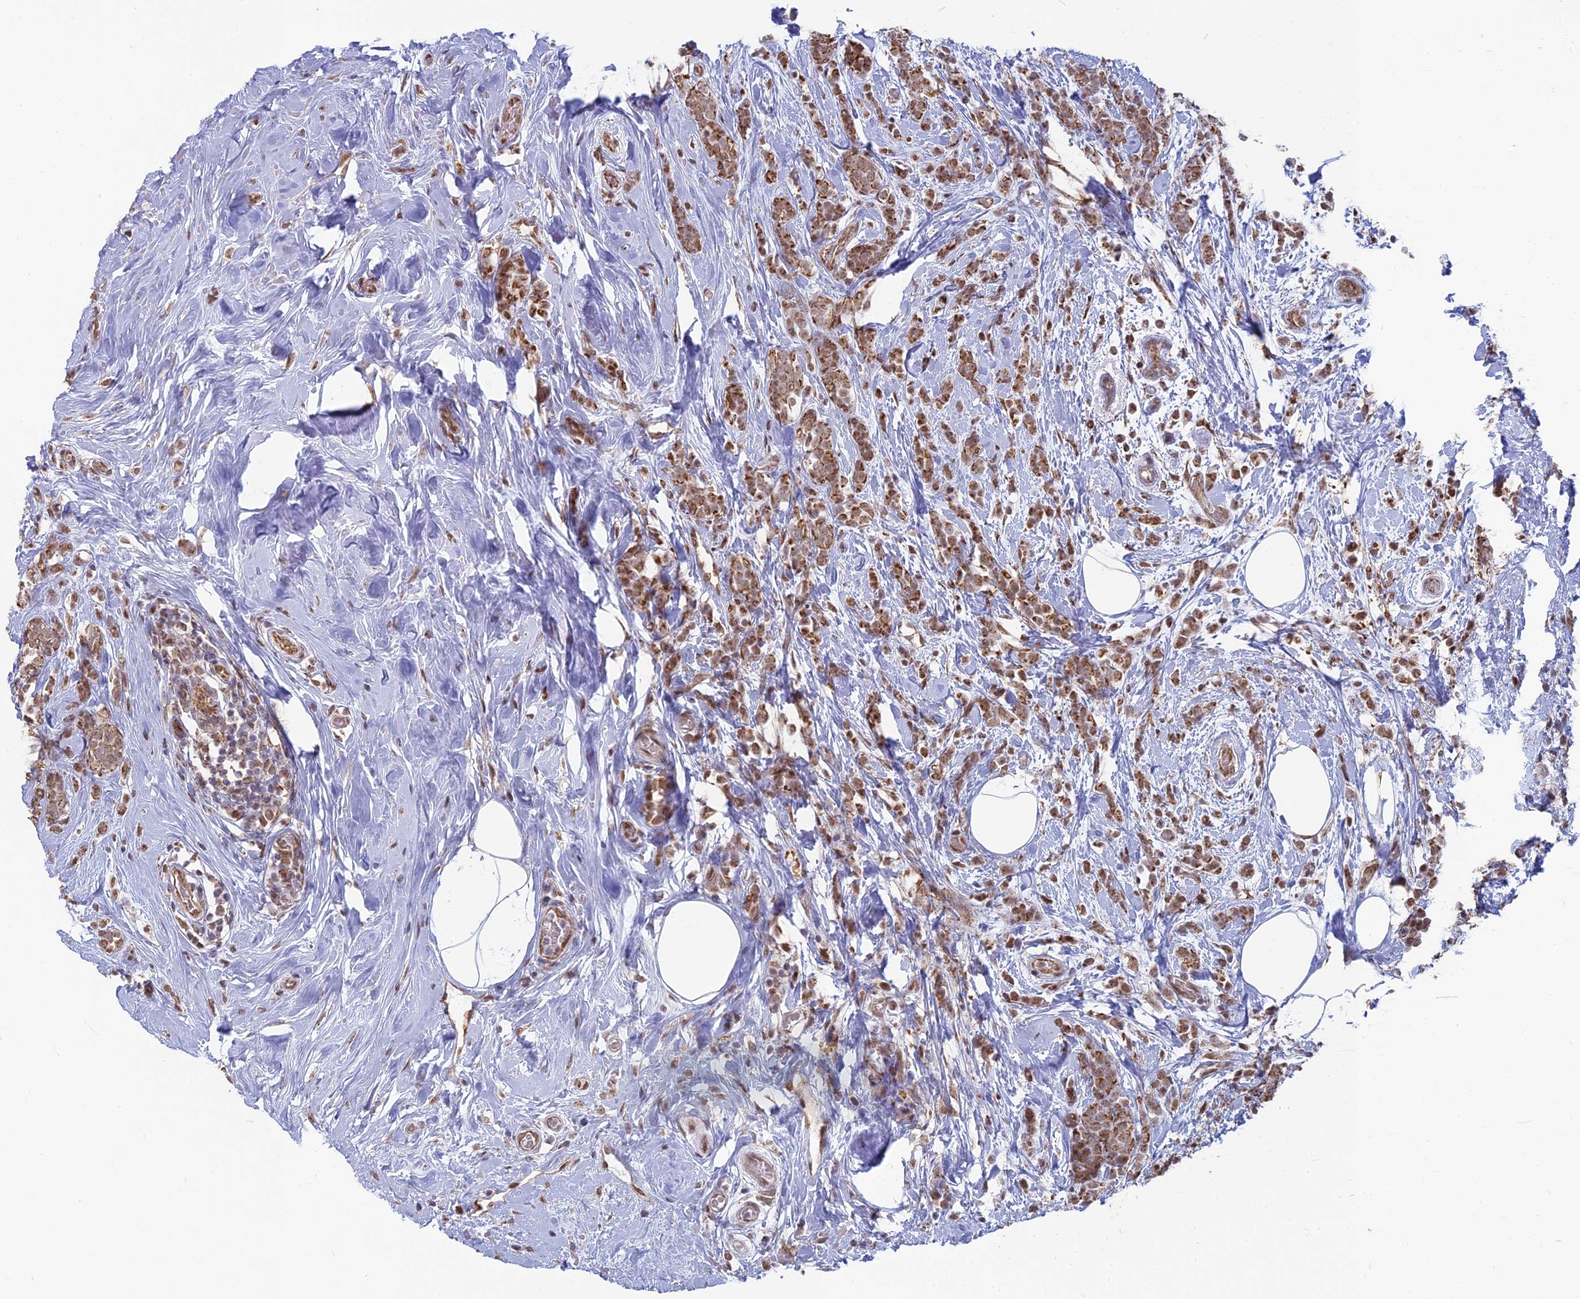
{"staining": {"intensity": "strong", "quantity": "25%-75%", "location": "cytoplasmic/membranous"}, "tissue": "breast cancer", "cell_type": "Tumor cells", "image_type": "cancer", "snomed": [{"axis": "morphology", "description": "Lobular carcinoma"}, {"axis": "topography", "description": "Breast"}], "caption": "Human breast cancer (lobular carcinoma) stained with a protein marker displays strong staining in tumor cells.", "gene": "ARHGAP40", "patient": {"sex": "female", "age": 58}}